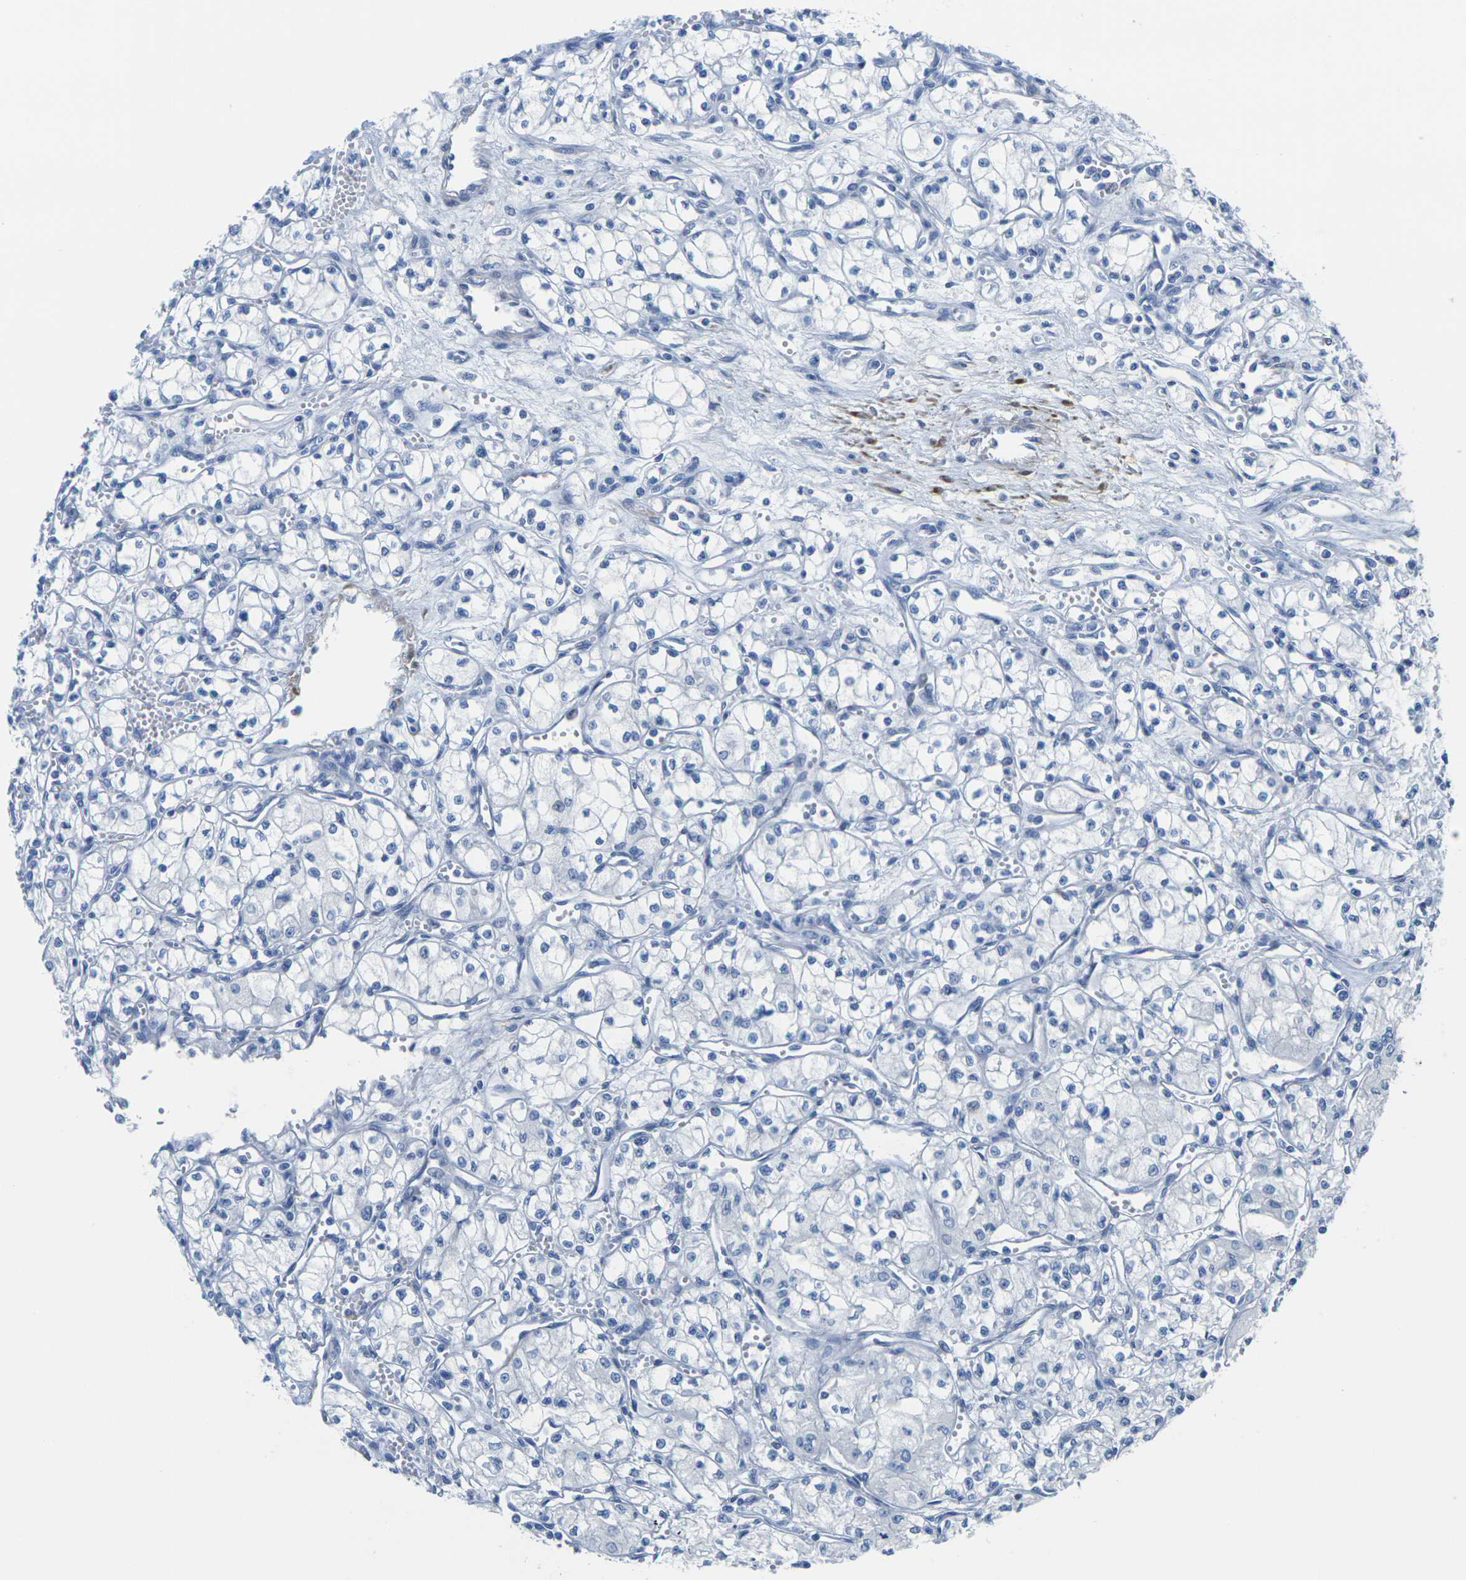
{"staining": {"intensity": "negative", "quantity": "none", "location": "none"}, "tissue": "renal cancer", "cell_type": "Tumor cells", "image_type": "cancer", "snomed": [{"axis": "morphology", "description": "Normal tissue, NOS"}, {"axis": "morphology", "description": "Adenocarcinoma, NOS"}, {"axis": "topography", "description": "Kidney"}], "caption": "DAB immunohistochemical staining of renal cancer reveals no significant expression in tumor cells. (Brightfield microscopy of DAB (3,3'-diaminobenzidine) immunohistochemistry (IHC) at high magnification).", "gene": "CNN1", "patient": {"sex": "male", "age": 59}}